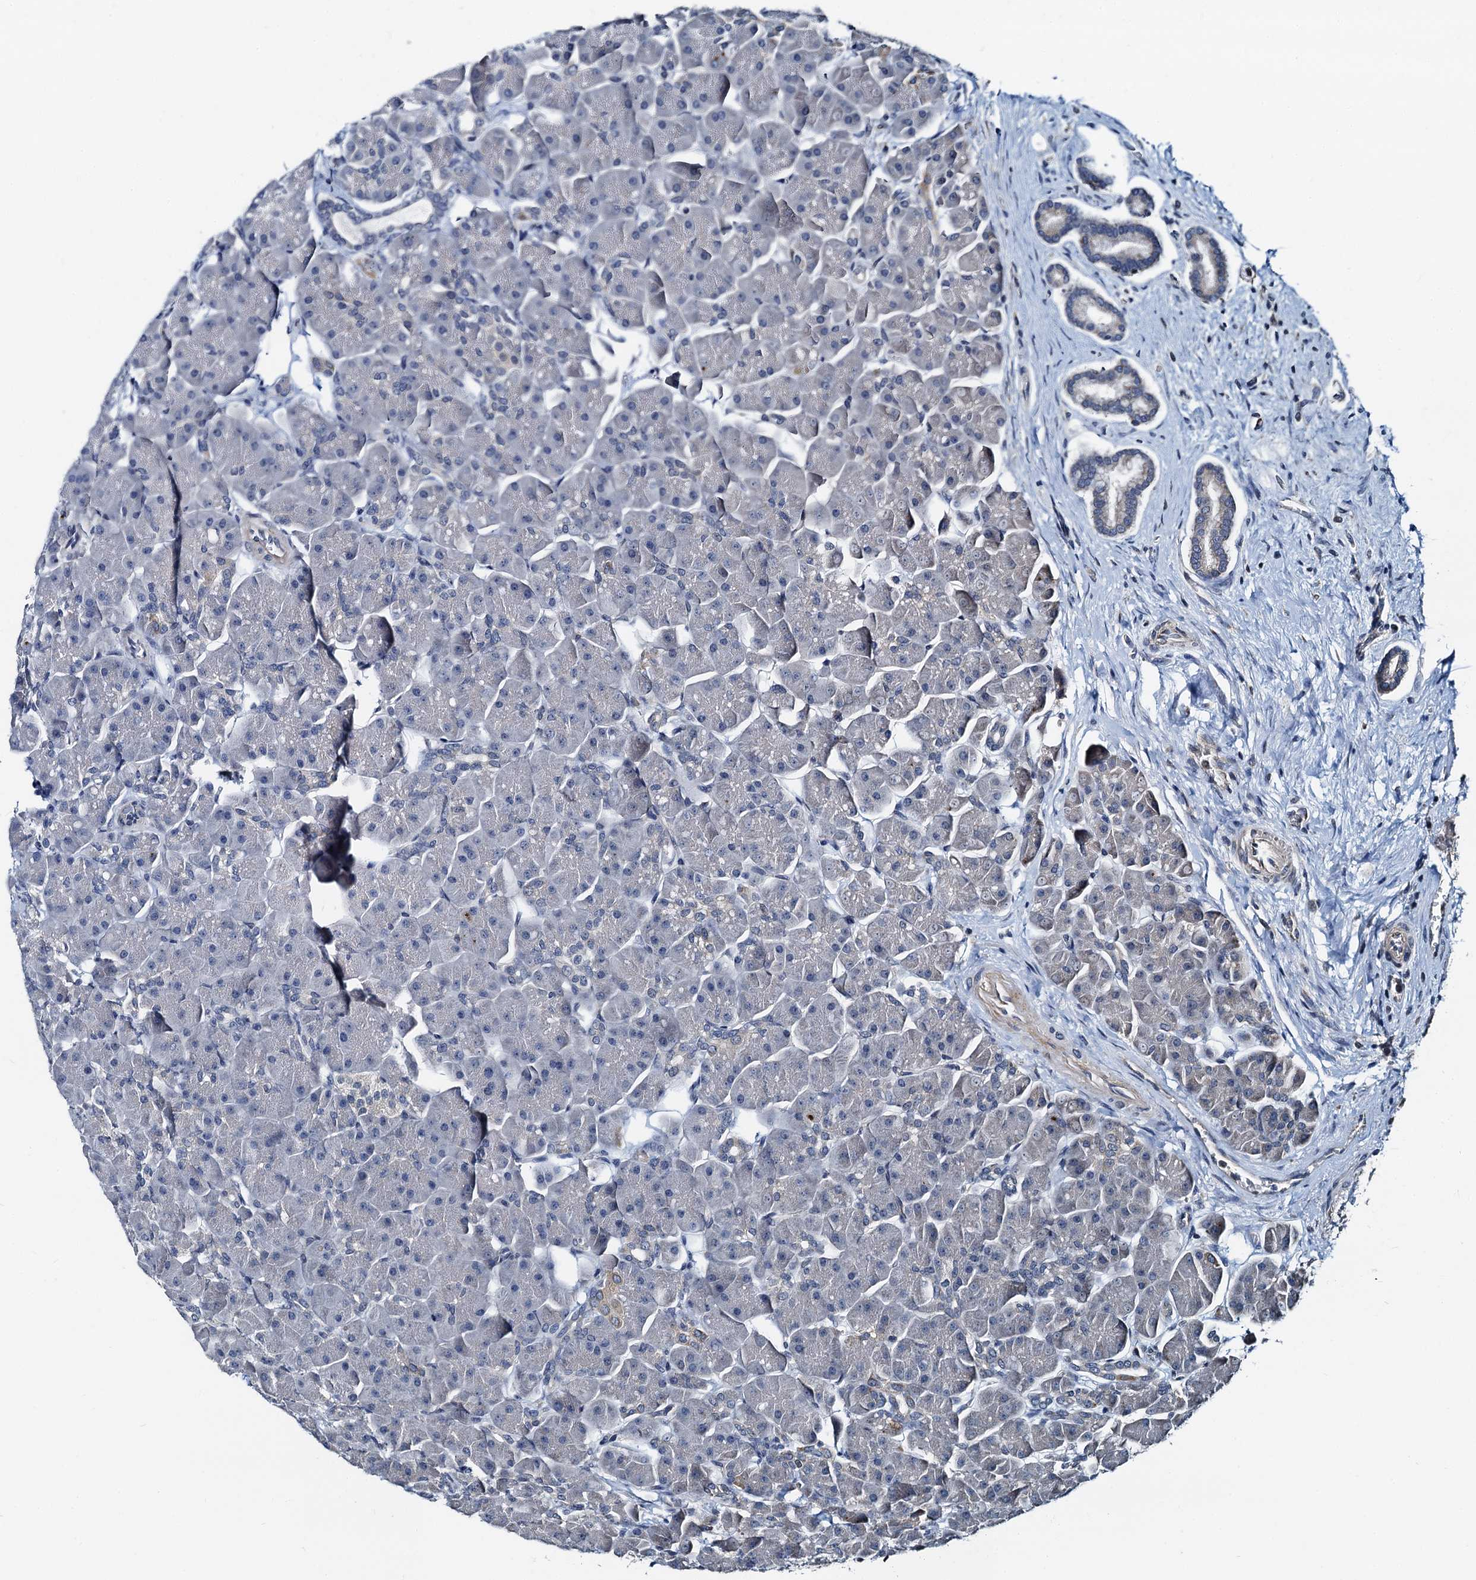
{"staining": {"intensity": "negative", "quantity": "none", "location": "none"}, "tissue": "pancreas", "cell_type": "Exocrine glandular cells", "image_type": "normal", "snomed": [{"axis": "morphology", "description": "Normal tissue, NOS"}, {"axis": "topography", "description": "Pancreas"}], "caption": "IHC image of benign human pancreas stained for a protein (brown), which shows no staining in exocrine glandular cells.", "gene": "MCMBP", "patient": {"sex": "male", "age": 66}}